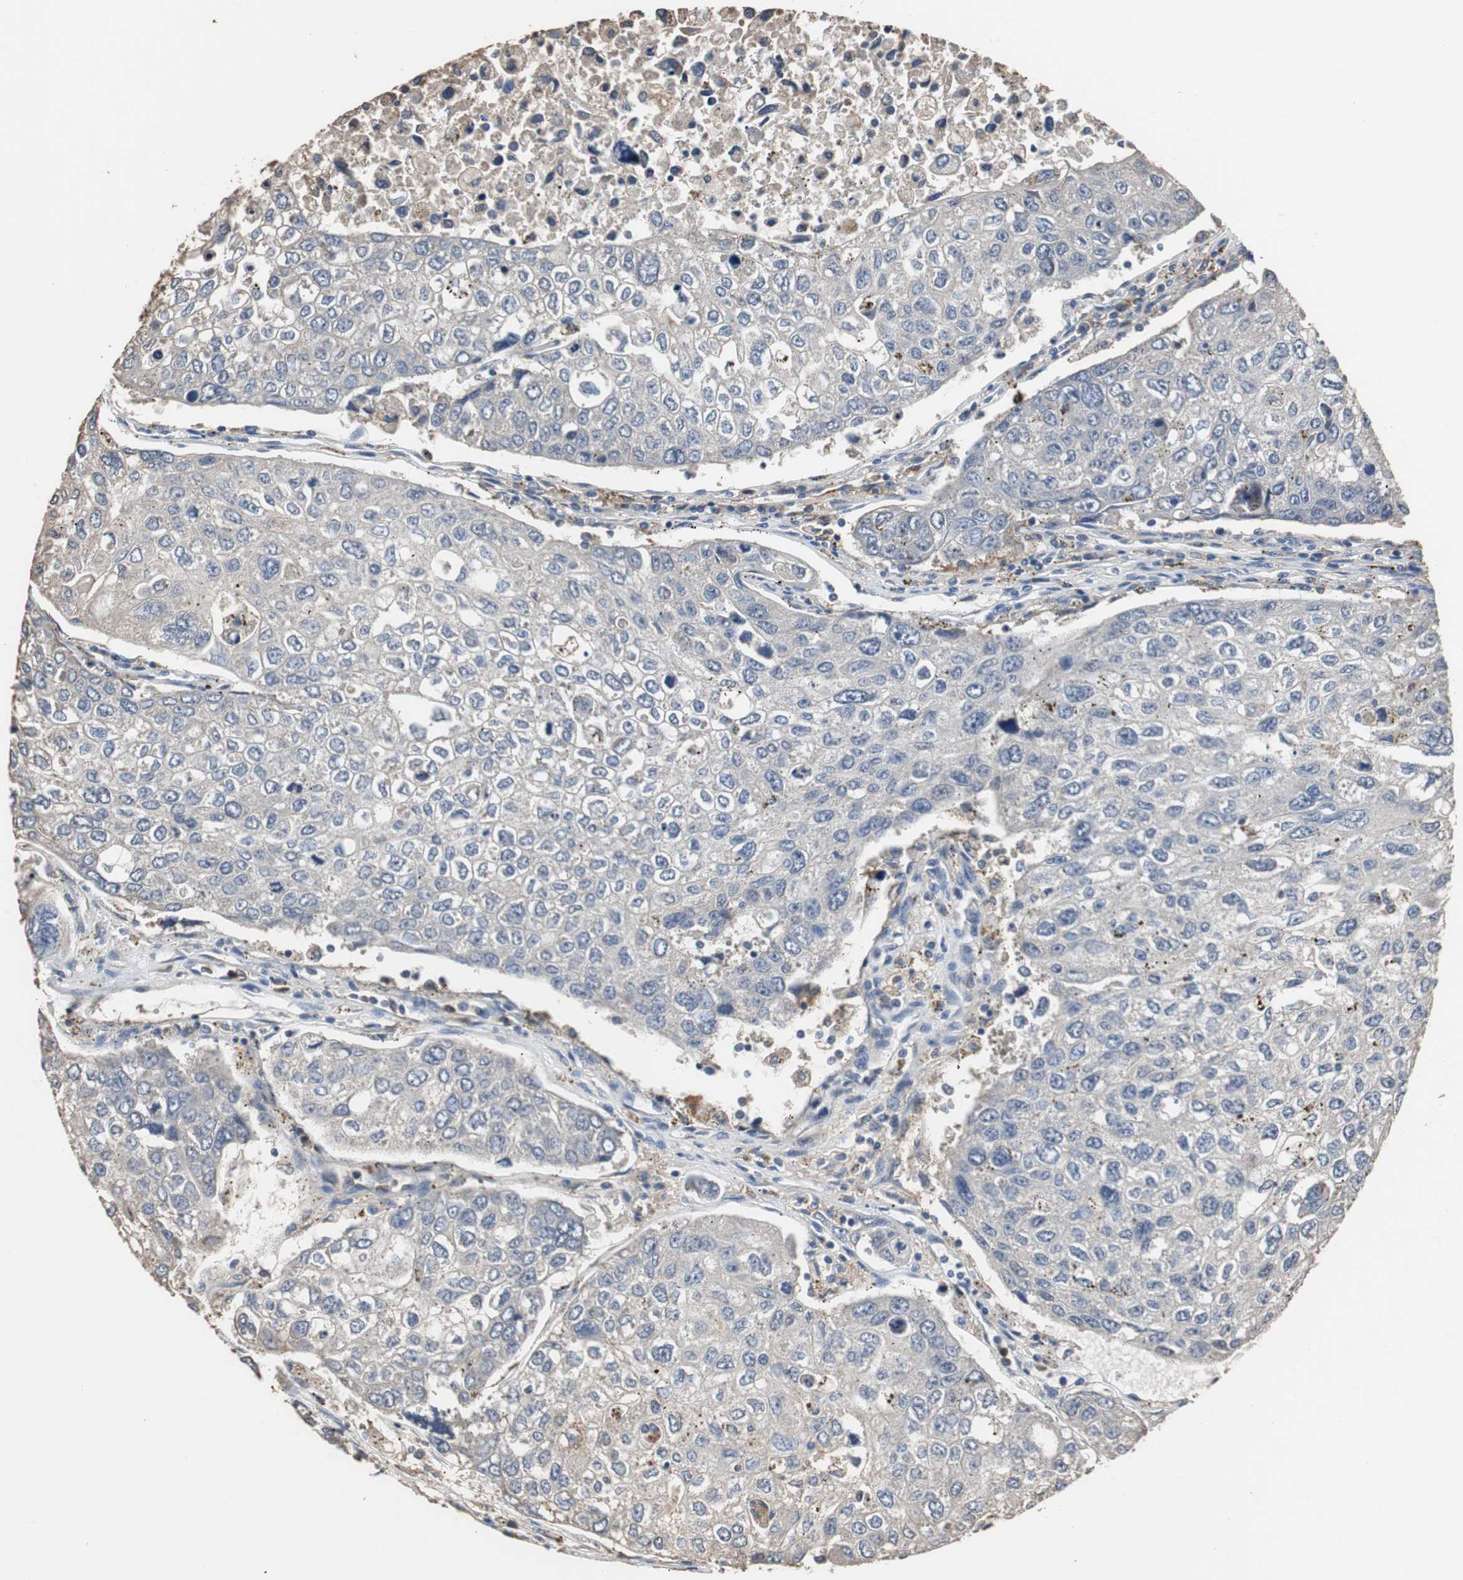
{"staining": {"intensity": "weak", "quantity": "25%-75%", "location": "cytoplasmic/membranous"}, "tissue": "urothelial cancer", "cell_type": "Tumor cells", "image_type": "cancer", "snomed": [{"axis": "morphology", "description": "Urothelial carcinoma, High grade"}, {"axis": "topography", "description": "Lymph node"}, {"axis": "topography", "description": "Urinary bladder"}], "caption": "High-power microscopy captured an IHC image of urothelial cancer, revealing weak cytoplasmic/membranous staining in approximately 25%-75% of tumor cells.", "gene": "SCIMP", "patient": {"sex": "male", "age": 51}}